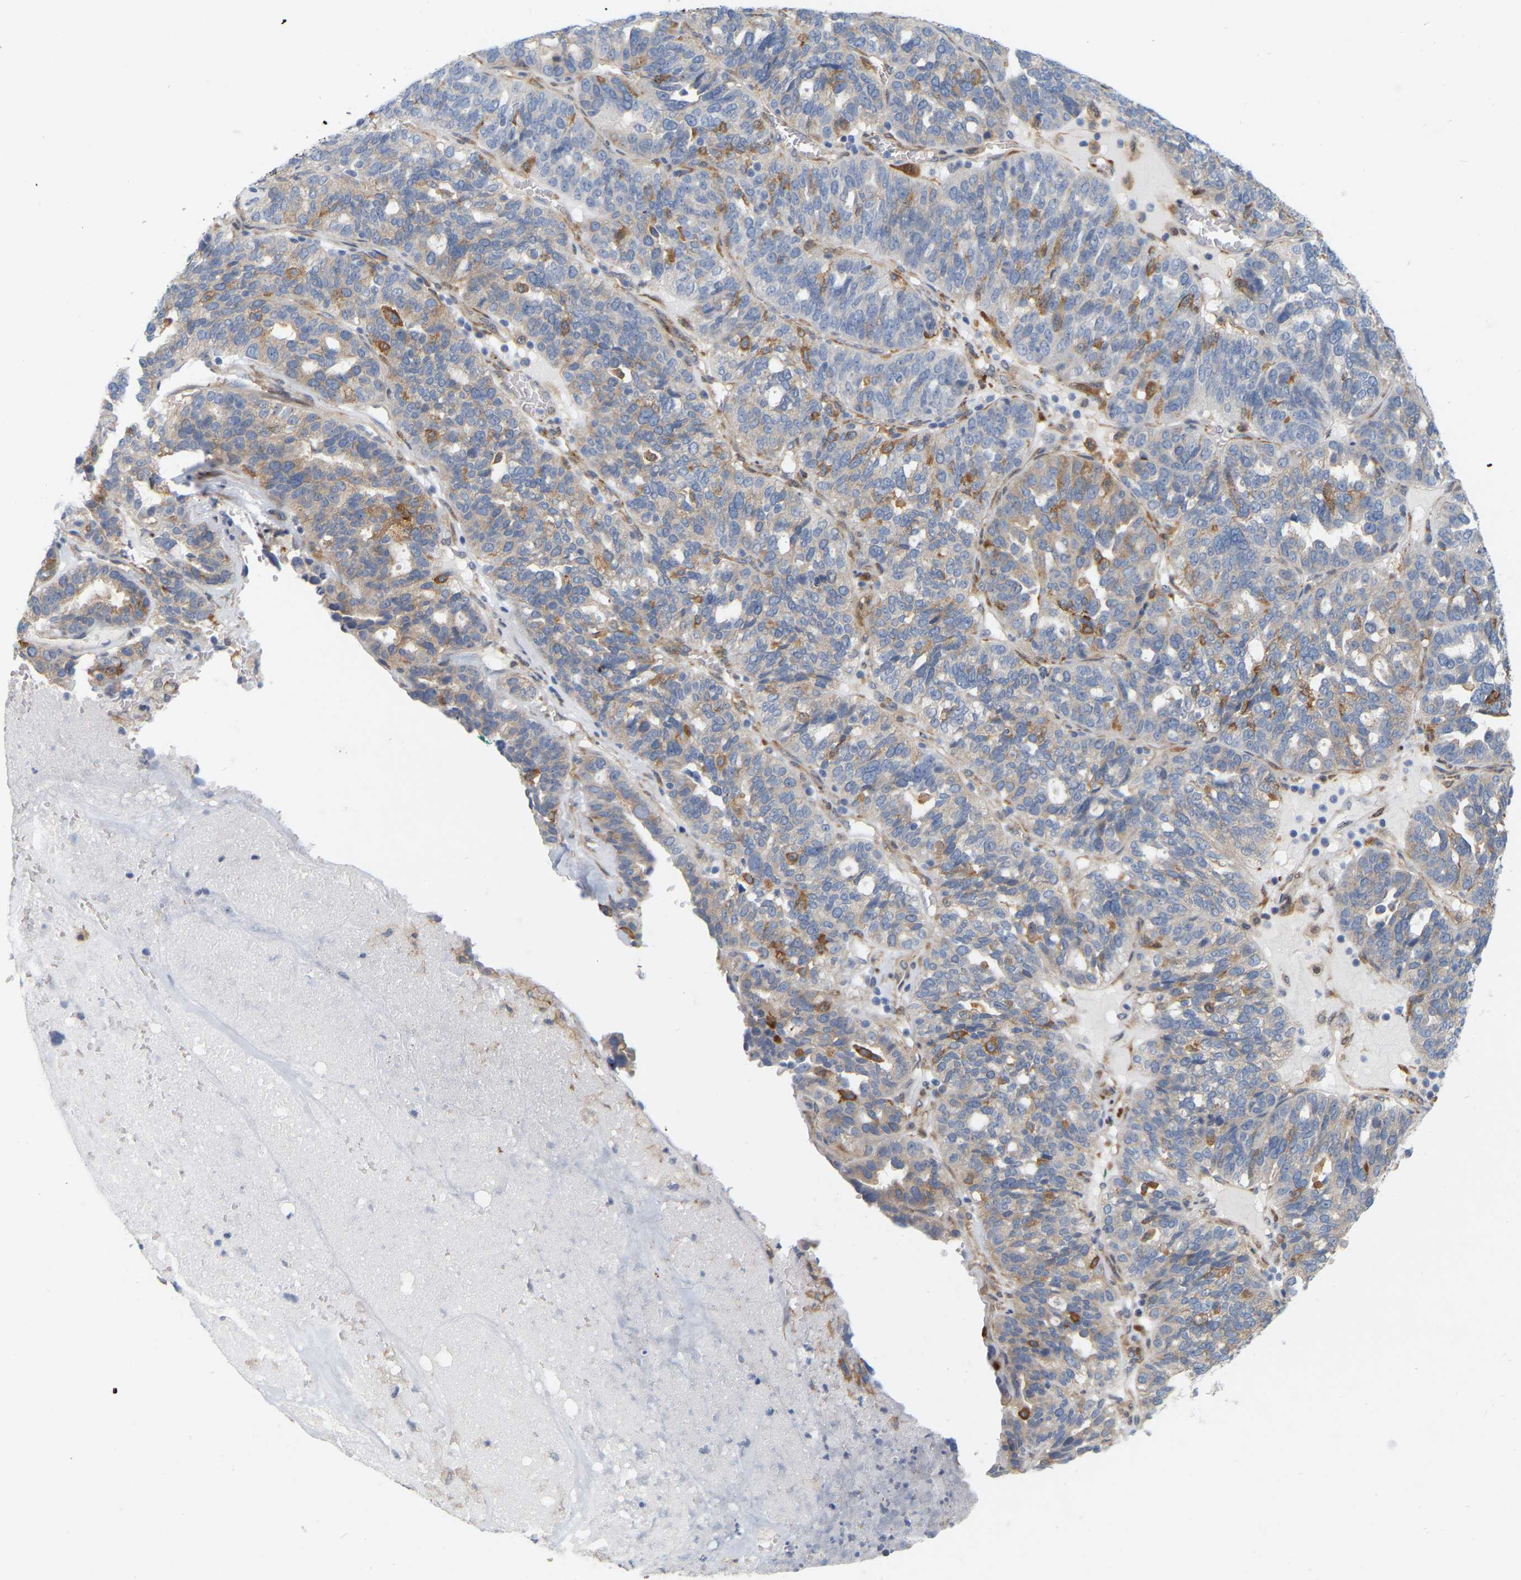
{"staining": {"intensity": "negative", "quantity": "none", "location": "none"}, "tissue": "ovarian cancer", "cell_type": "Tumor cells", "image_type": "cancer", "snomed": [{"axis": "morphology", "description": "Cystadenocarcinoma, serous, NOS"}, {"axis": "topography", "description": "Ovary"}], "caption": "This is an IHC micrograph of ovarian cancer. There is no expression in tumor cells.", "gene": "RAPH1", "patient": {"sex": "female", "age": 59}}